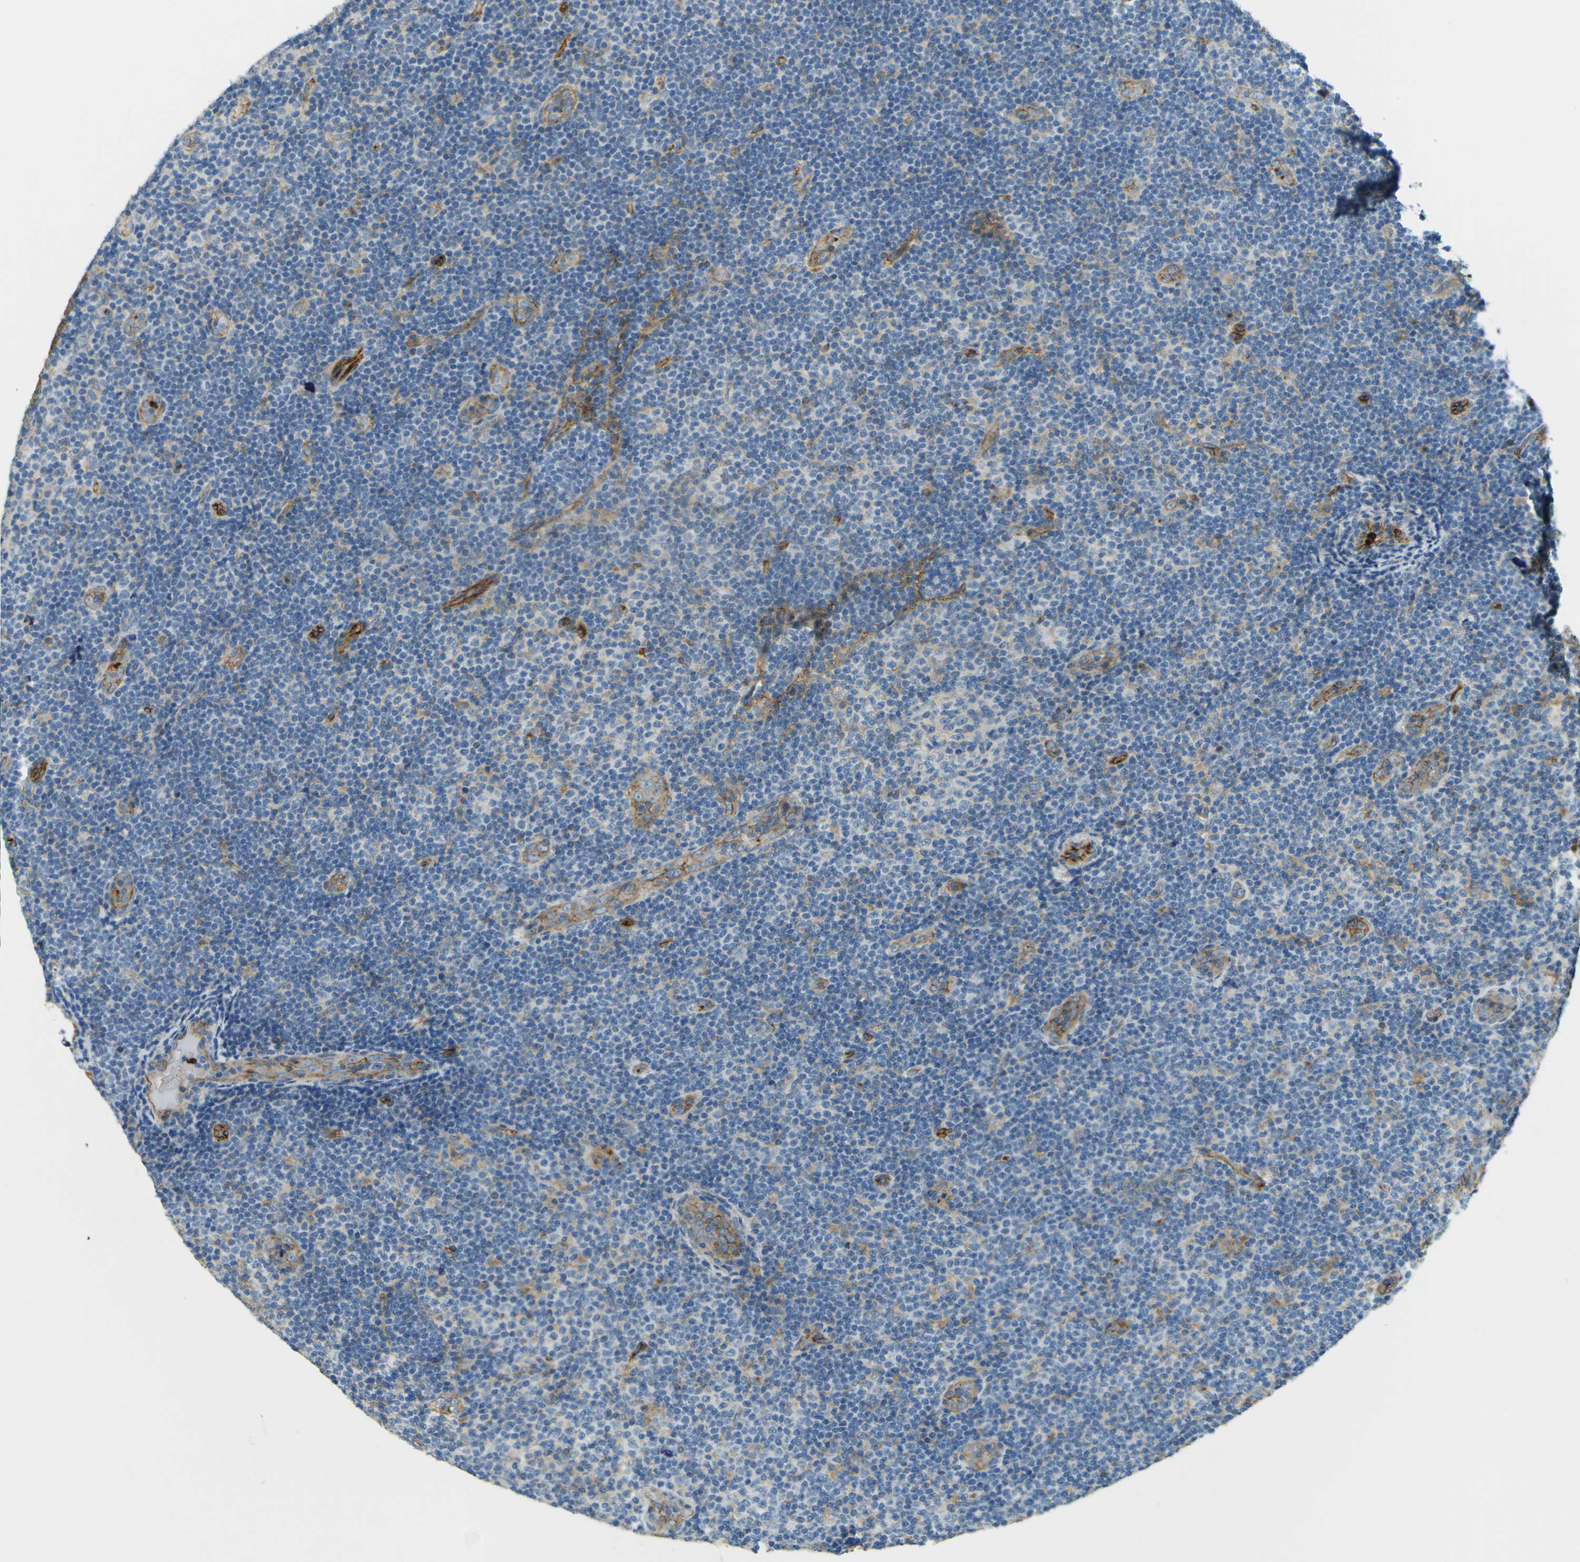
{"staining": {"intensity": "moderate", "quantity": "<25%", "location": "cytoplasmic/membranous"}, "tissue": "lymphoma", "cell_type": "Tumor cells", "image_type": "cancer", "snomed": [{"axis": "morphology", "description": "Malignant lymphoma, non-Hodgkin's type, Low grade"}, {"axis": "topography", "description": "Lymph node"}], "caption": "IHC of human lymphoma reveals low levels of moderate cytoplasmic/membranous positivity in approximately <25% of tumor cells. (DAB (3,3'-diaminobenzidine) IHC, brown staining for protein, blue staining for nuclei).", "gene": "PLXDC1", "patient": {"sex": "male", "age": 83}}